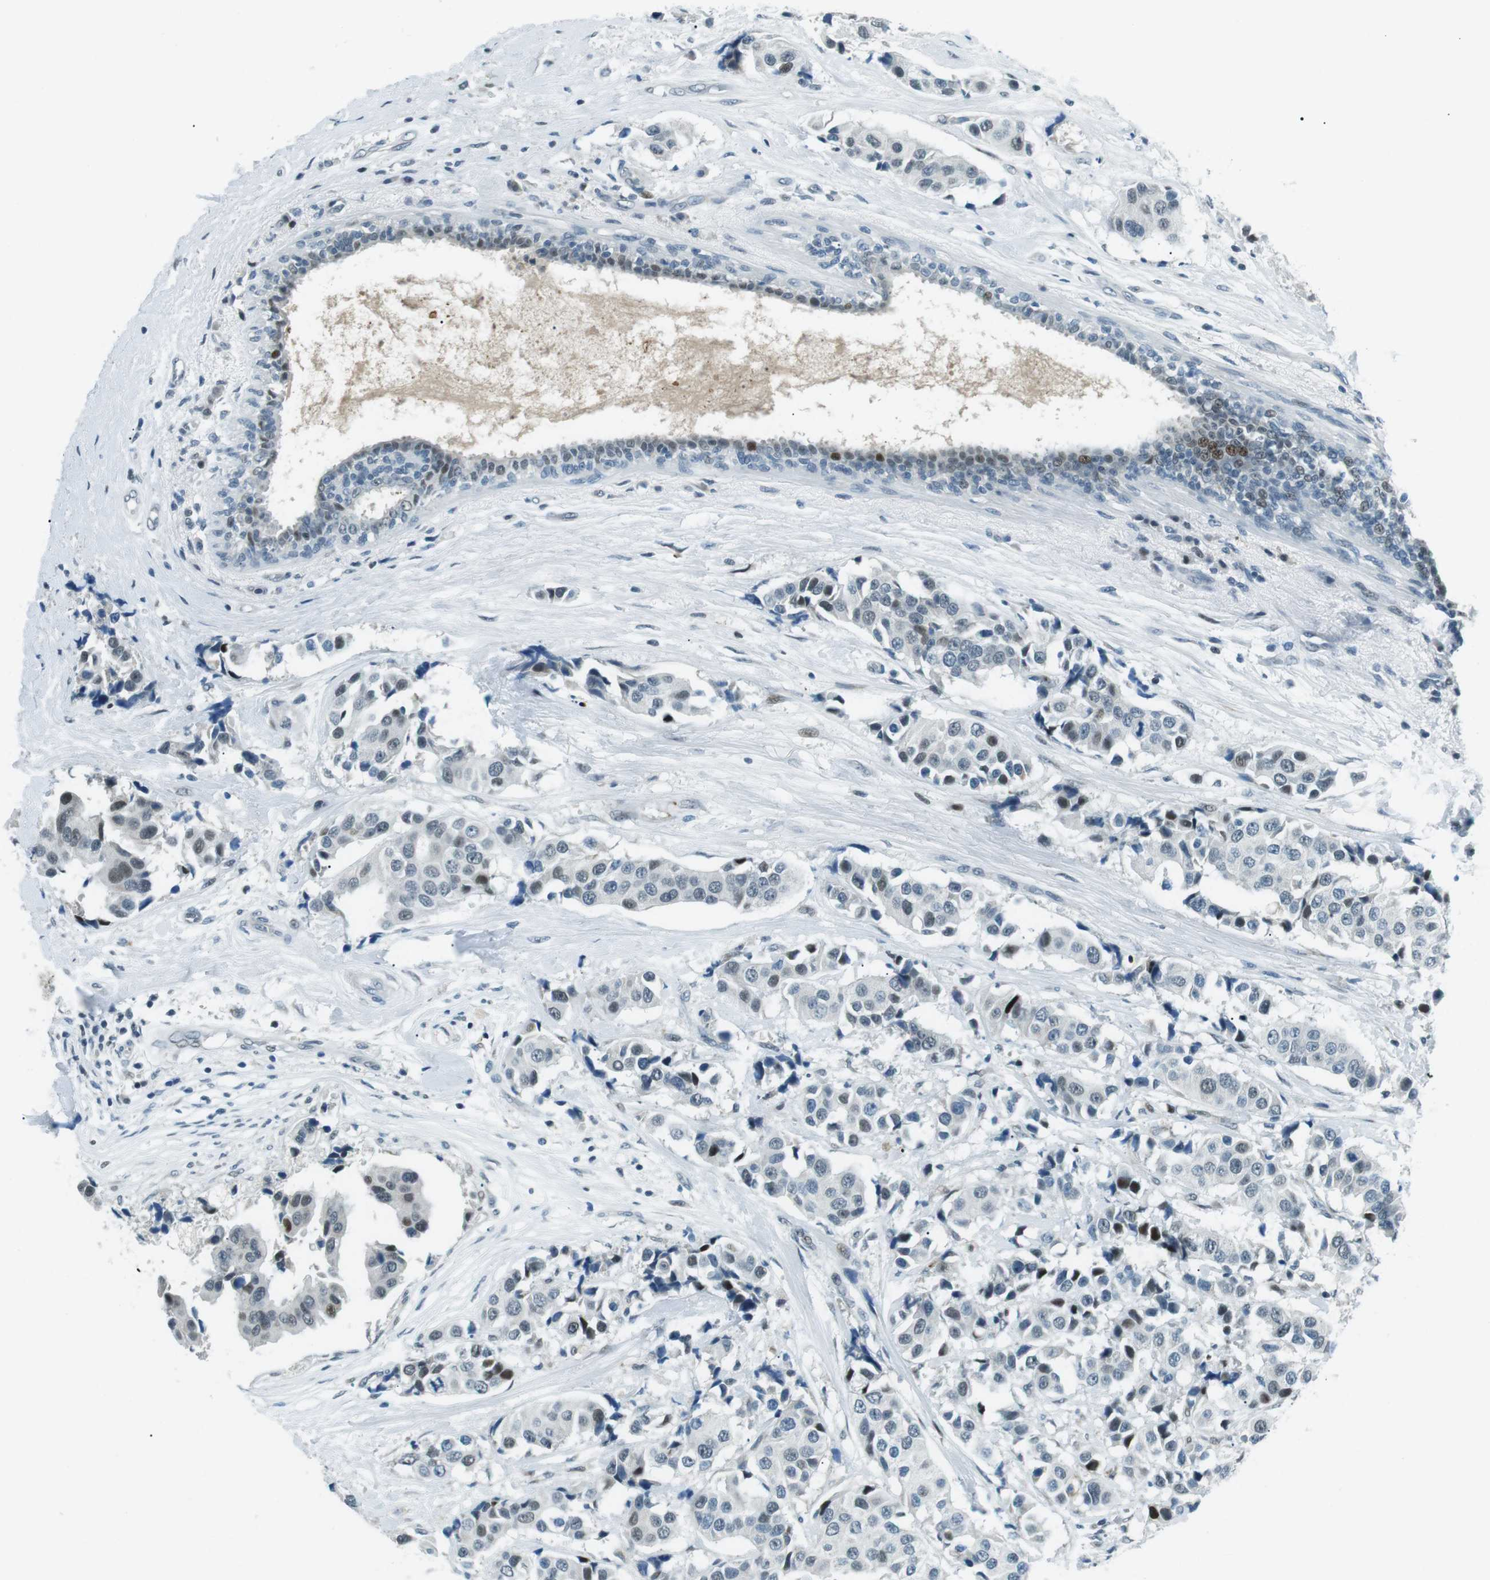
{"staining": {"intensity": "weak", "quantity": "<25%", "location": "nuclear"}, "tissue": "breast cancer", "cell_type": "Tumor cells", "image_type": "cancer", "snomed": [{"axis": "morphology", "description": "Normal tissue, NOS"}, {"axis": "morphology", "description": "Duct carcinoma"}, {"axis": "topography", "description": "Breast"}], "caption": "The micrograph exhibits no significant staining in tumor cells of invasive ductal carcinoma (breast). Brightfield microscopy of IHC stained with DAB (3,3'-diaminobenzidine) (brown) and hematoxylin (blue), captured at high magnification.", "gene": "PJA1", "patient": {"sex": "female", "age": 39}}